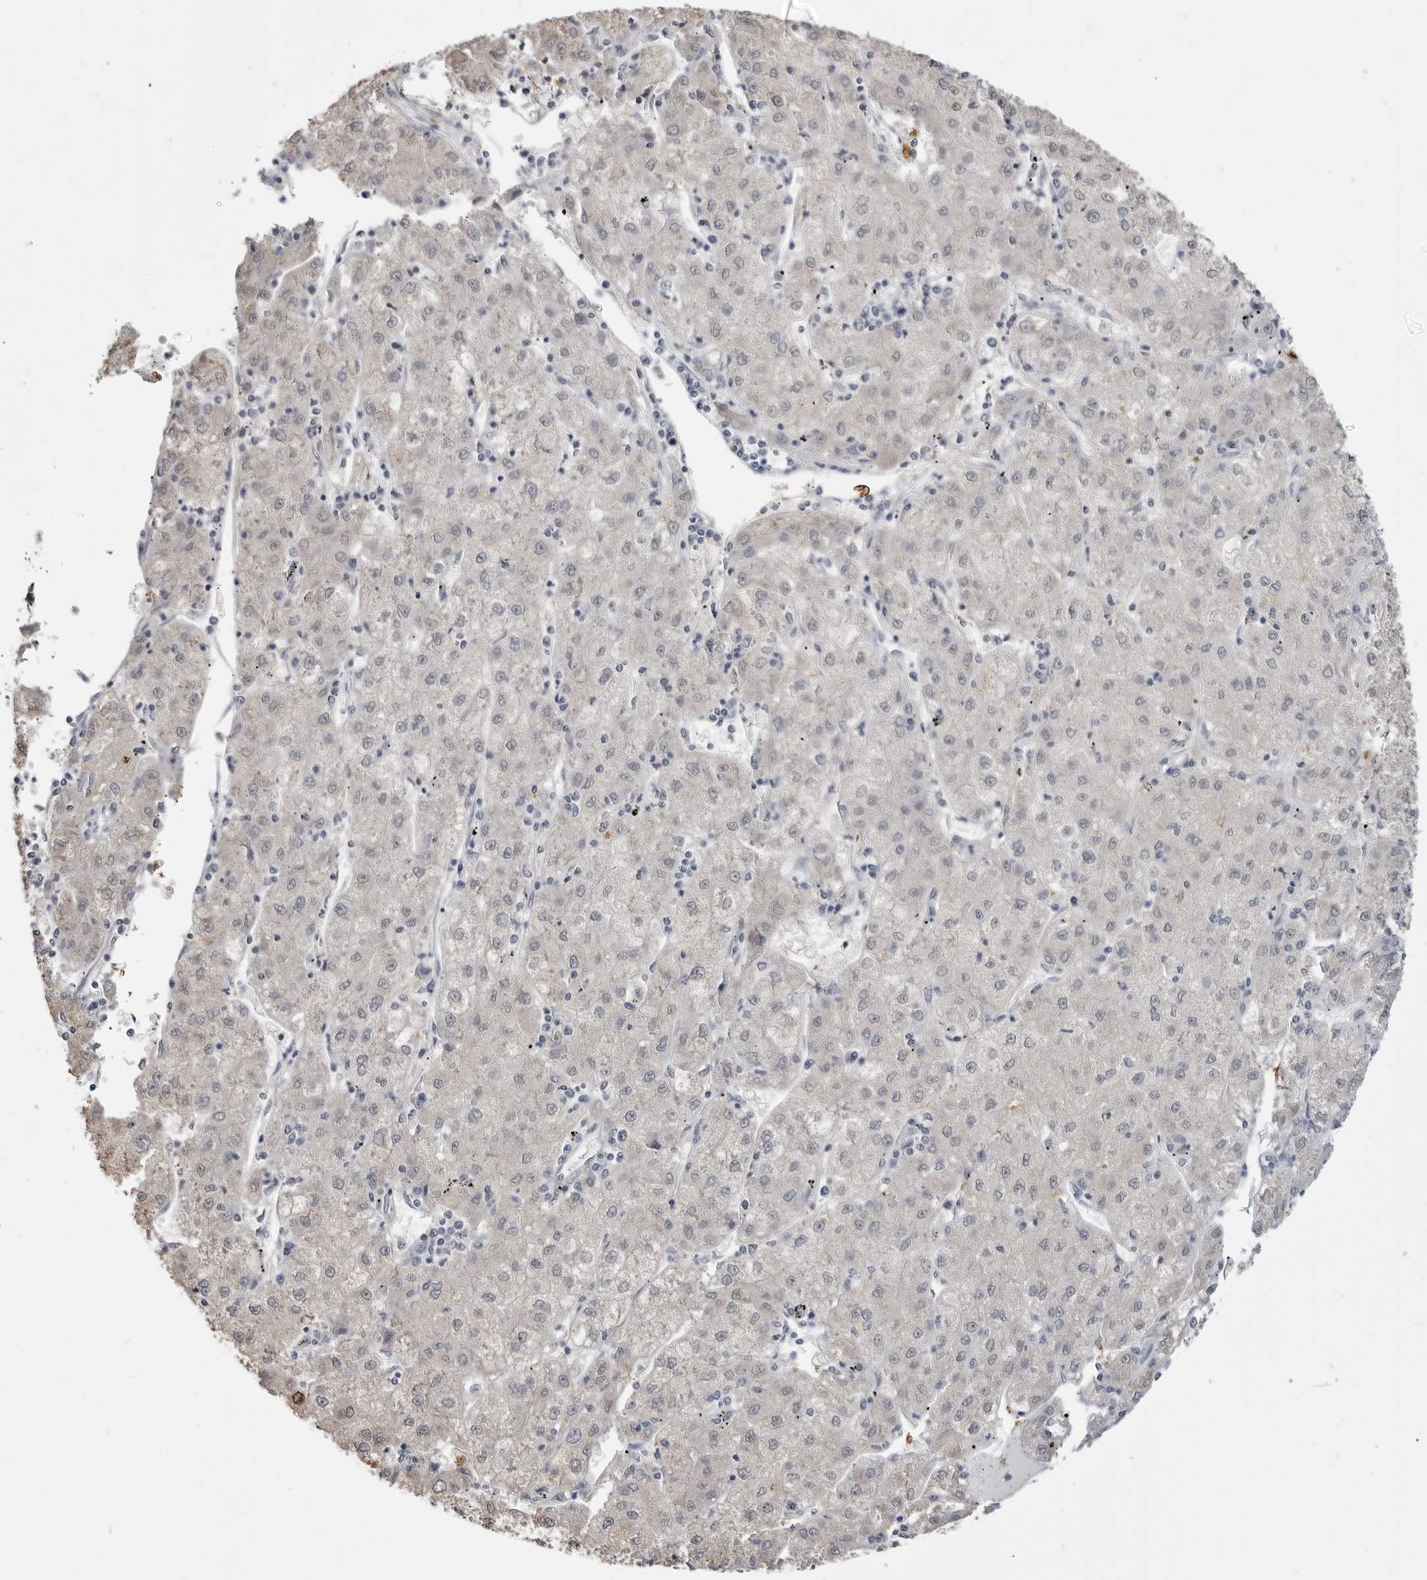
{"staining": {"intensity": "weak", "quantity": "<25%", "location": "nuclear"}, "tissue": "liver cancer", "cell_type": "Tumor cells", "image_type": "cancer", "snomed": [{"axis": "morphology", "description": "Carcinoma, Hepatocellular, NOS"}, {"axis": "topography", "description": "Liver"}], "caption": "Tumor cells show no significant positivity in hepatocellular carcinoma (liver). Brightfield microscopy of IHC stained with DAB (brown) and hematoxylin (blue), captured at high magnification.", "gene": "STAP2", "patient": {"sex": "male", "age": 72}}